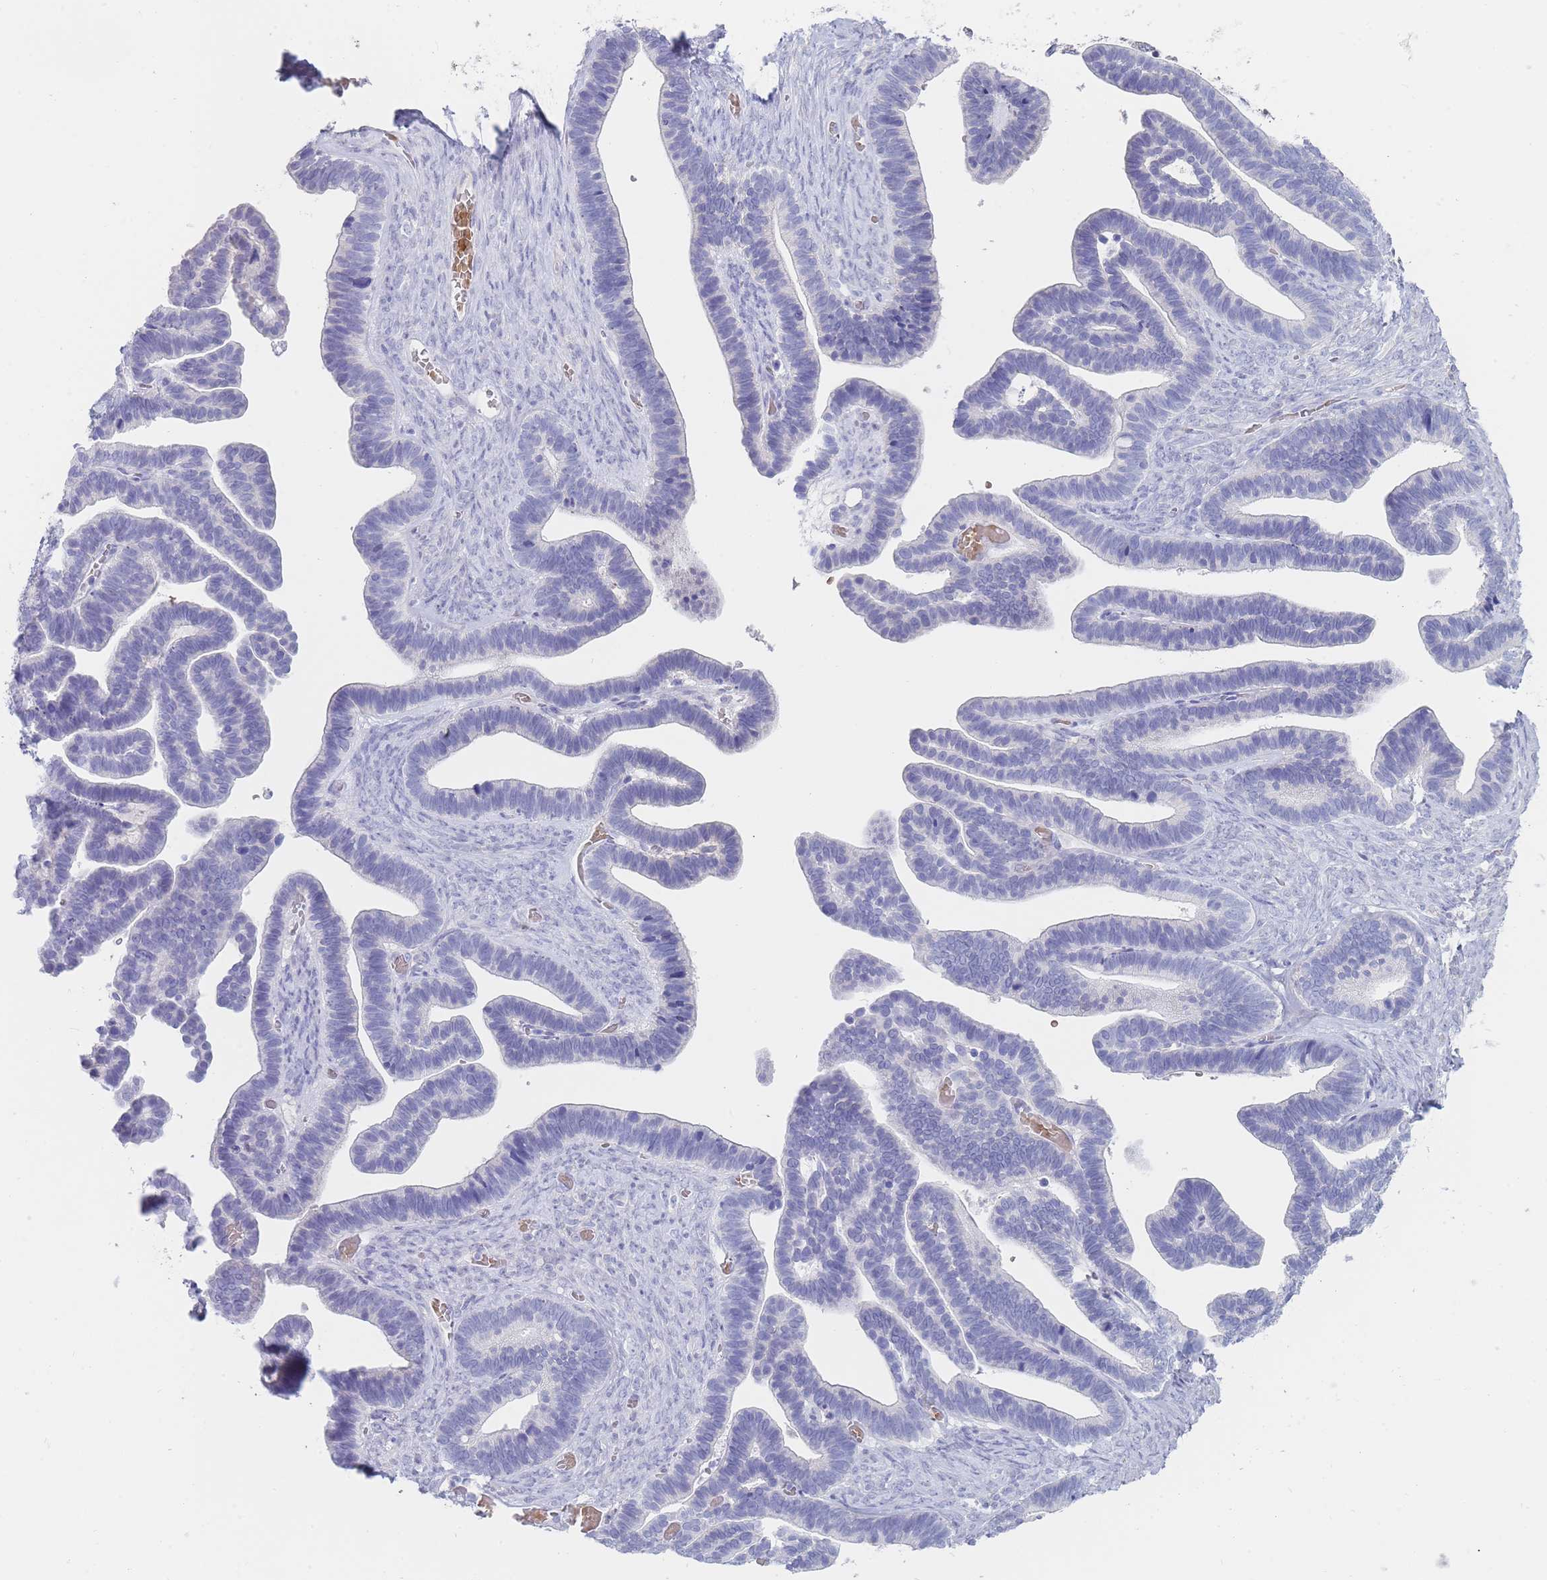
{"staining": {"intensity": "negative", "quantity": "none", "location": "none"}, "tissue": "ovarian cancer", "cell_type": "Tumor cells", "image_type": "cancer", "snomed": [{"axis": "morphology", "description": "Cystadenocarcinoma, serous, NOS"}, {"axis": "topography", "description": "Ovary"}], "caption": "High power microscopy image of an immunohistochemistry photomicrograph of ovarian serous cystadenocarcinoma, revealing no significant expression in tumor cells.", "gene": "HBG2", "patient": {"sex": "female", "age": 56}}